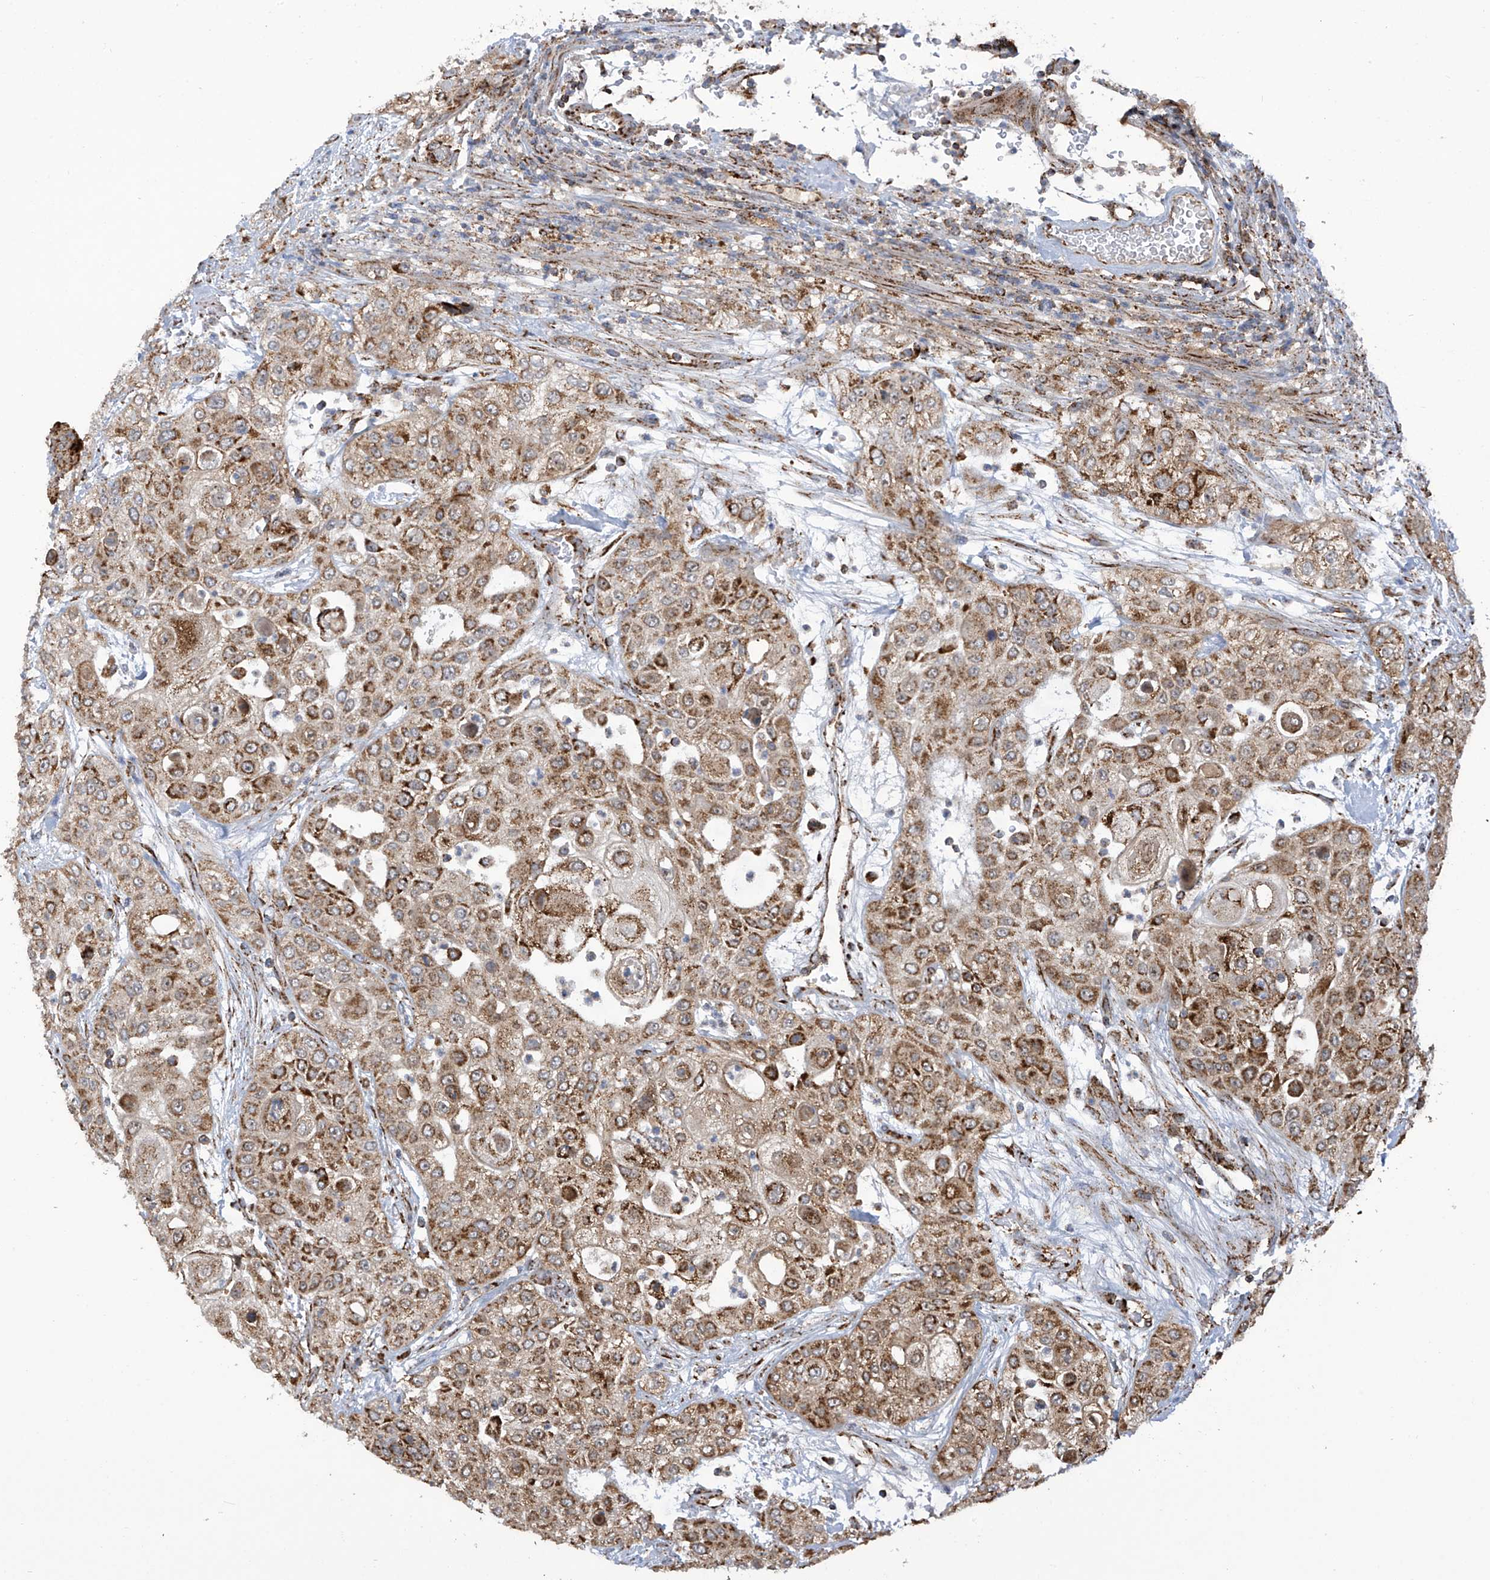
{"staining": {"intensity": "moderate", "quantity": ">75%", "location": "cytoplasmic/membranous"}, "tissue": "urothelial cancer", "cell_type": "Tumor cells", "image_type": "cancer", "snomed": [{"axis": "morphology", "description": "Urothelial carcinoma, High grade"}, {"axis": "topography", "description": "Urinary bladder"}], "caption": "This image reveals IHC staining of human urothelial cancer, with medium moderate cytoplasmic/membranous staining in approximately >75% of tumor cells.", "gene": "COX10", "patient": {"sex": "female", "age": 79}}